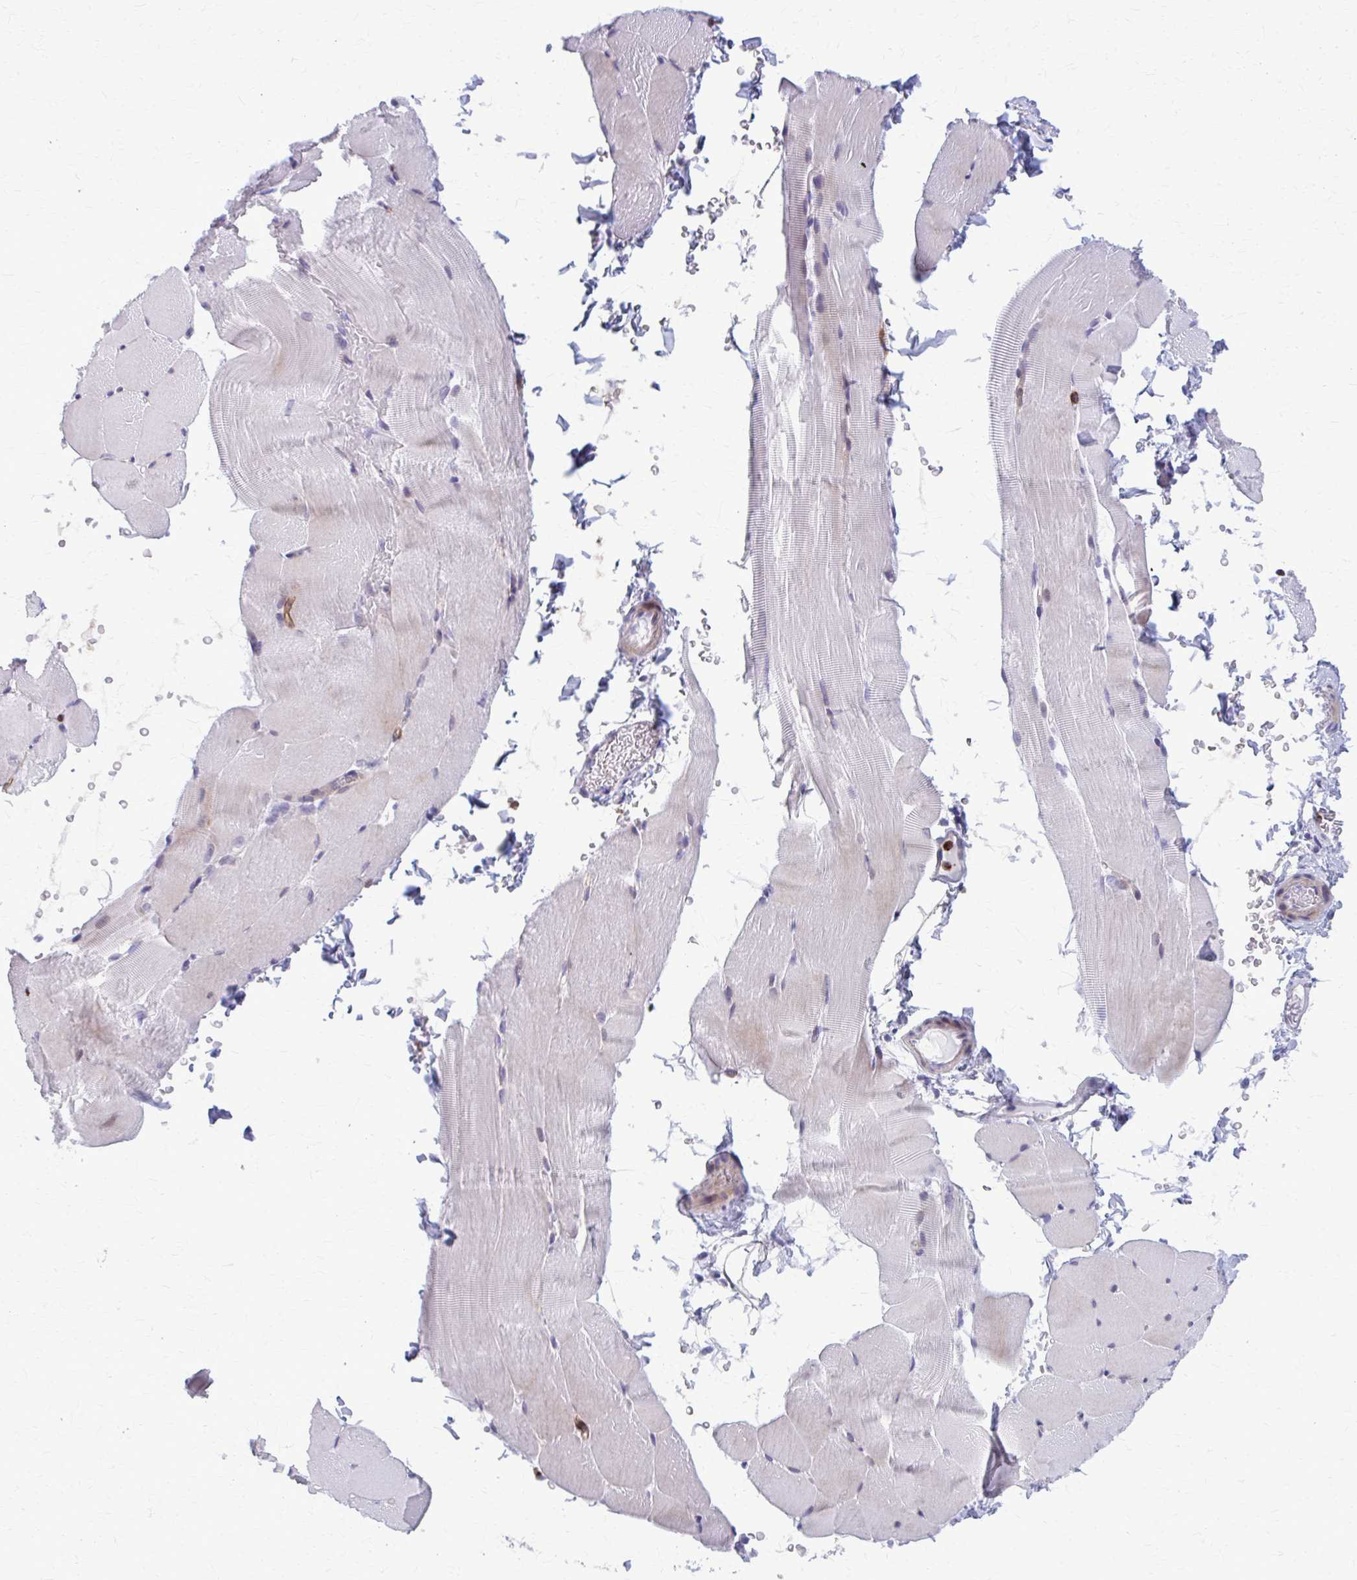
{"staining": {"intensity": "negative", "quantity": "none", "location": "none"}, "tissue": "skeletal muscle", "cell_type": "Myocytes", "image_type": "normal", "snomed": [{"axis": "morphology", "description": "Normal tissue, NOS"}, {"axis": "topography", "description": "Skeletal muscle"}], "caption": "Immunohistochemical staining of benign skeletal muscle demonstrates no significant positivity in myocytes.", "gene": "PEDS1", "patient": {"sex": "female", "age": 37}}